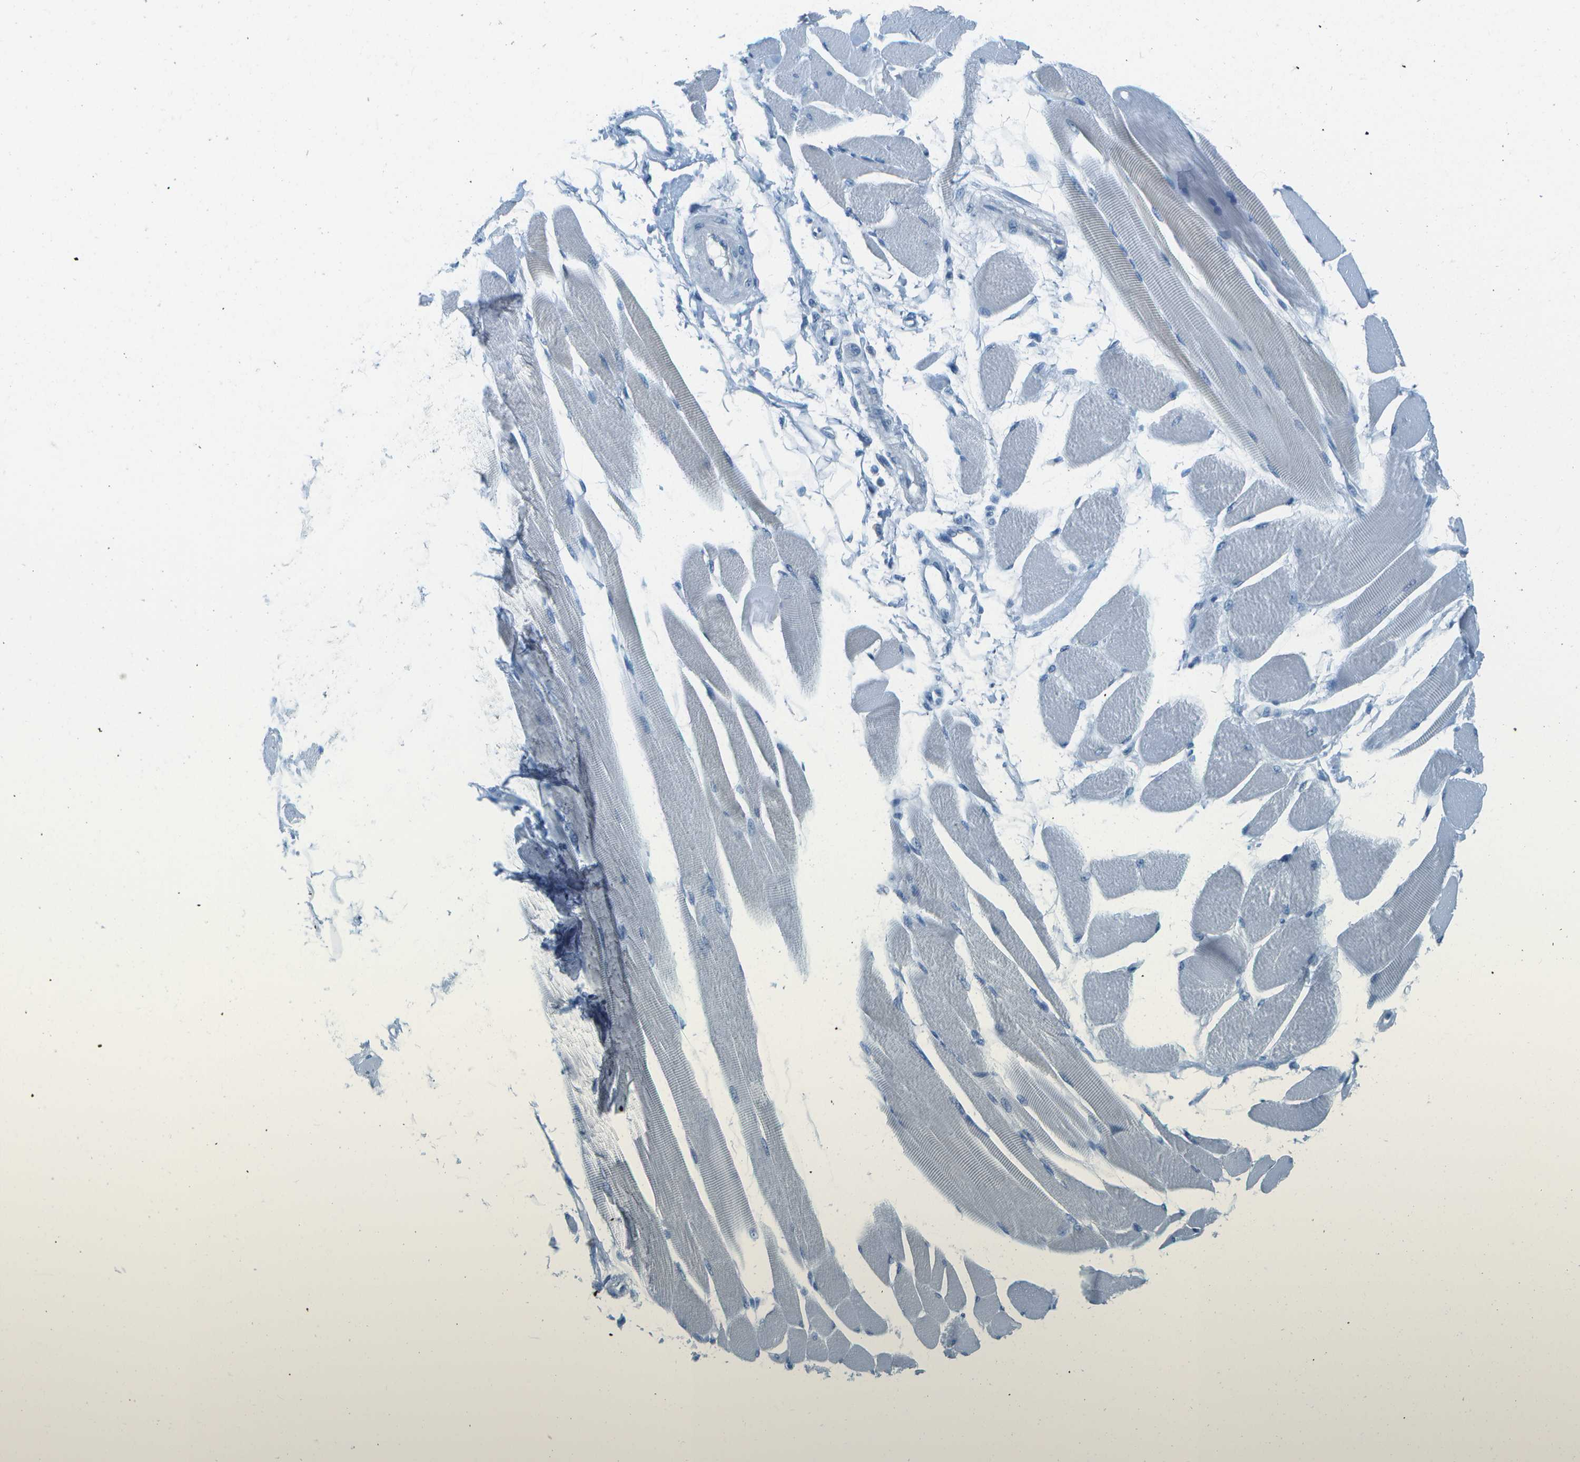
{"staining": {"intensity": "negative", "quantity": "none", "location": "none"}, "tissue": "skeletal muscle", "cell_type": "Myocytes", "image_type": "normal", "snomed": [{"axis": "morphology", "description": "Normal tissue, NOS"}, {"axis": "topography", "description": "Skeletal muscle"}, {"axis": "topography", "description": "Peripheral nerve tissue"}], "caption": "A micrograph of skeletal muscle stained for a protein demonstrates no brown staining in myocytes.", "gene": "CDHR2", "patient": {"sex": "female", "age": 84}}